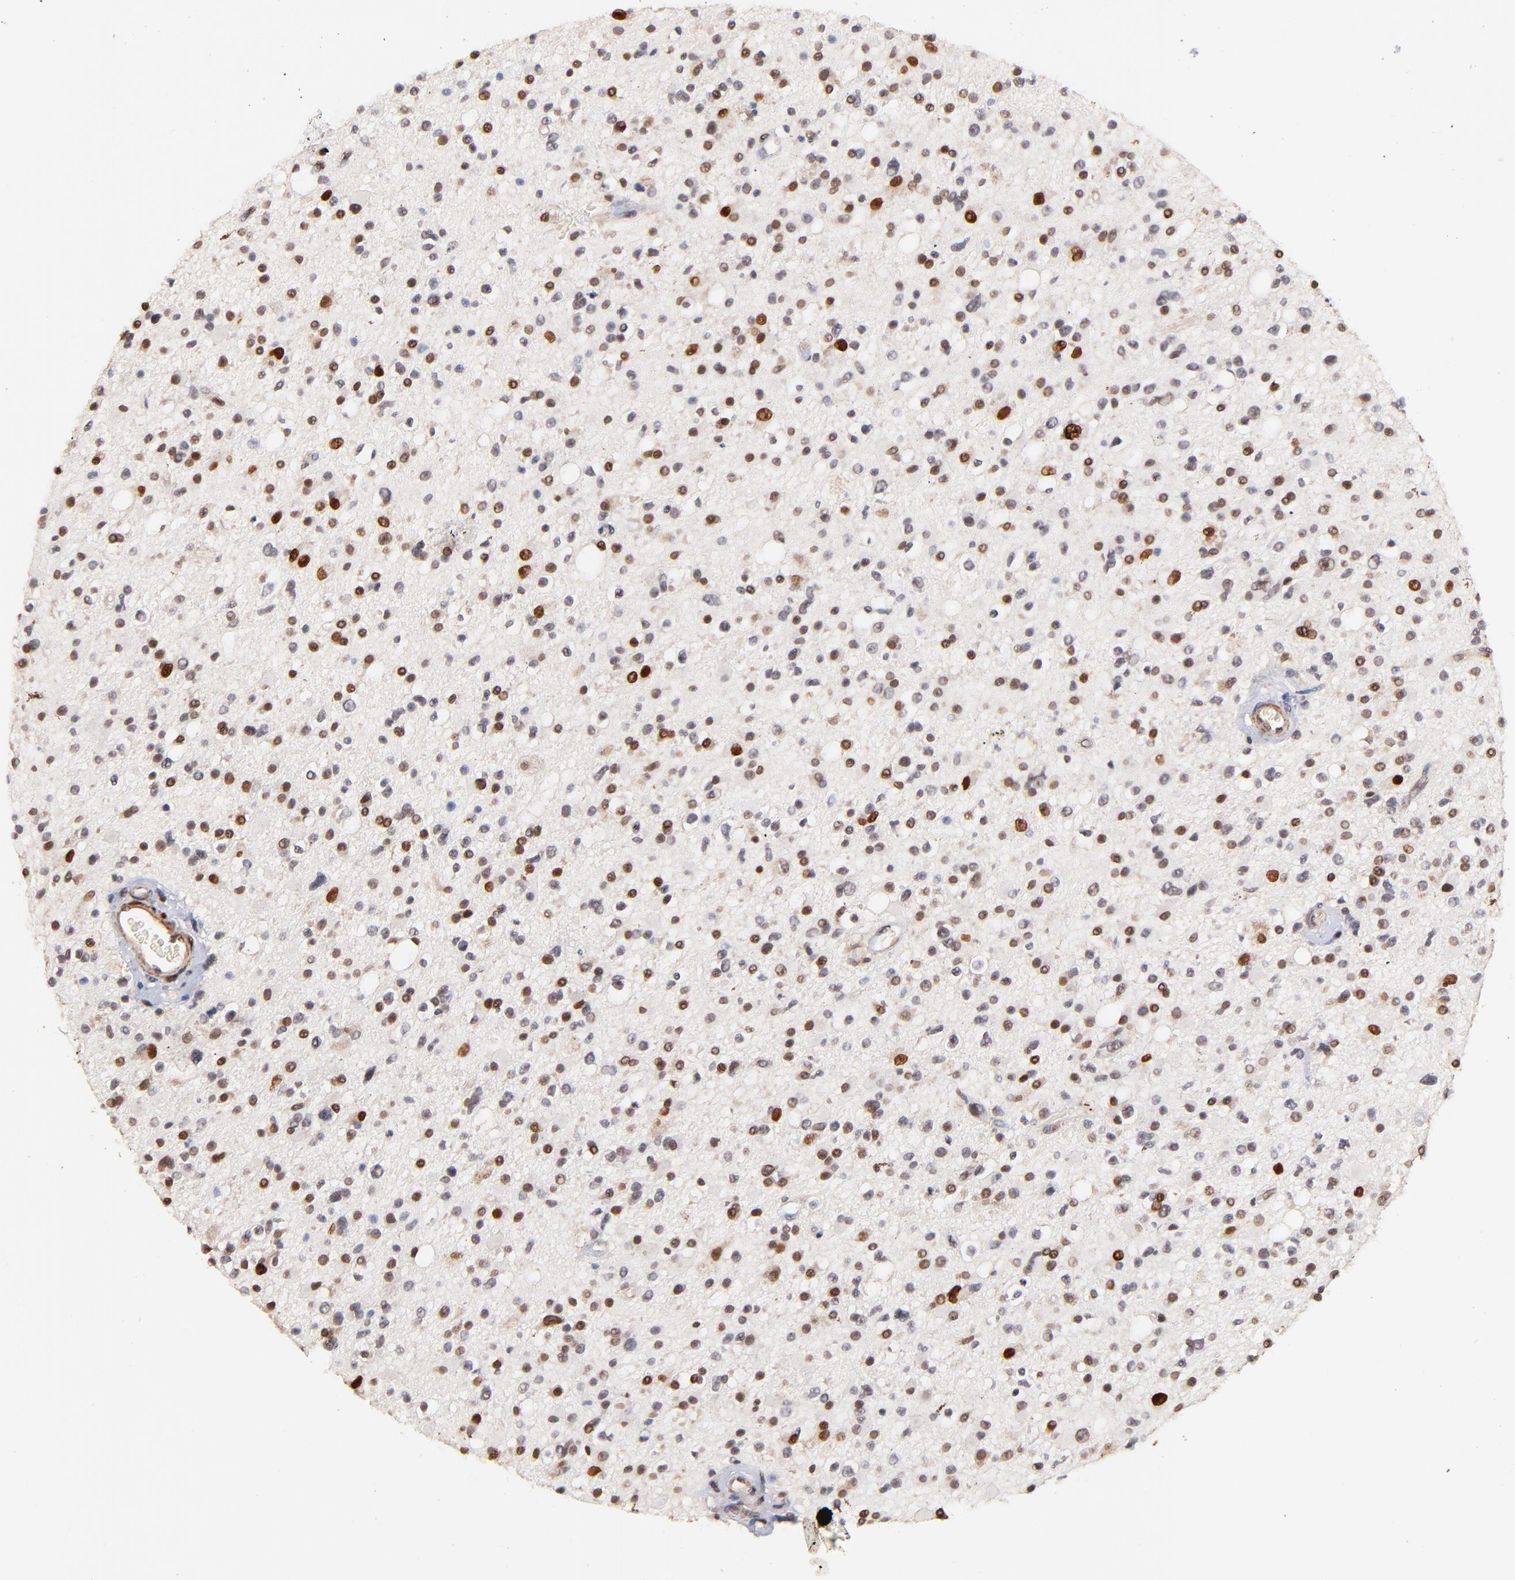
{"staining": {"intensity": "moderate", "quantity": "<25%", "location": "cytoplasmic/membranous,nuclear"}, "tissue": "glioma", "cell_type": "Tumor cells", "image_type": "cancer", "snomed": [{"axis": "morphology", "description": "Glioma, malignant, High grade"}, {"axis": "topography", "description": "Brain"}], "caption": "Human high-grade glioma (malignant) stained with a brown dye reveals moderate cytoplasmic/membranous and nuclear positive staining in approximately <25% of tumor cells.", "gene": "ZFP92", "patient": {"sex": "male", "age": 33}}